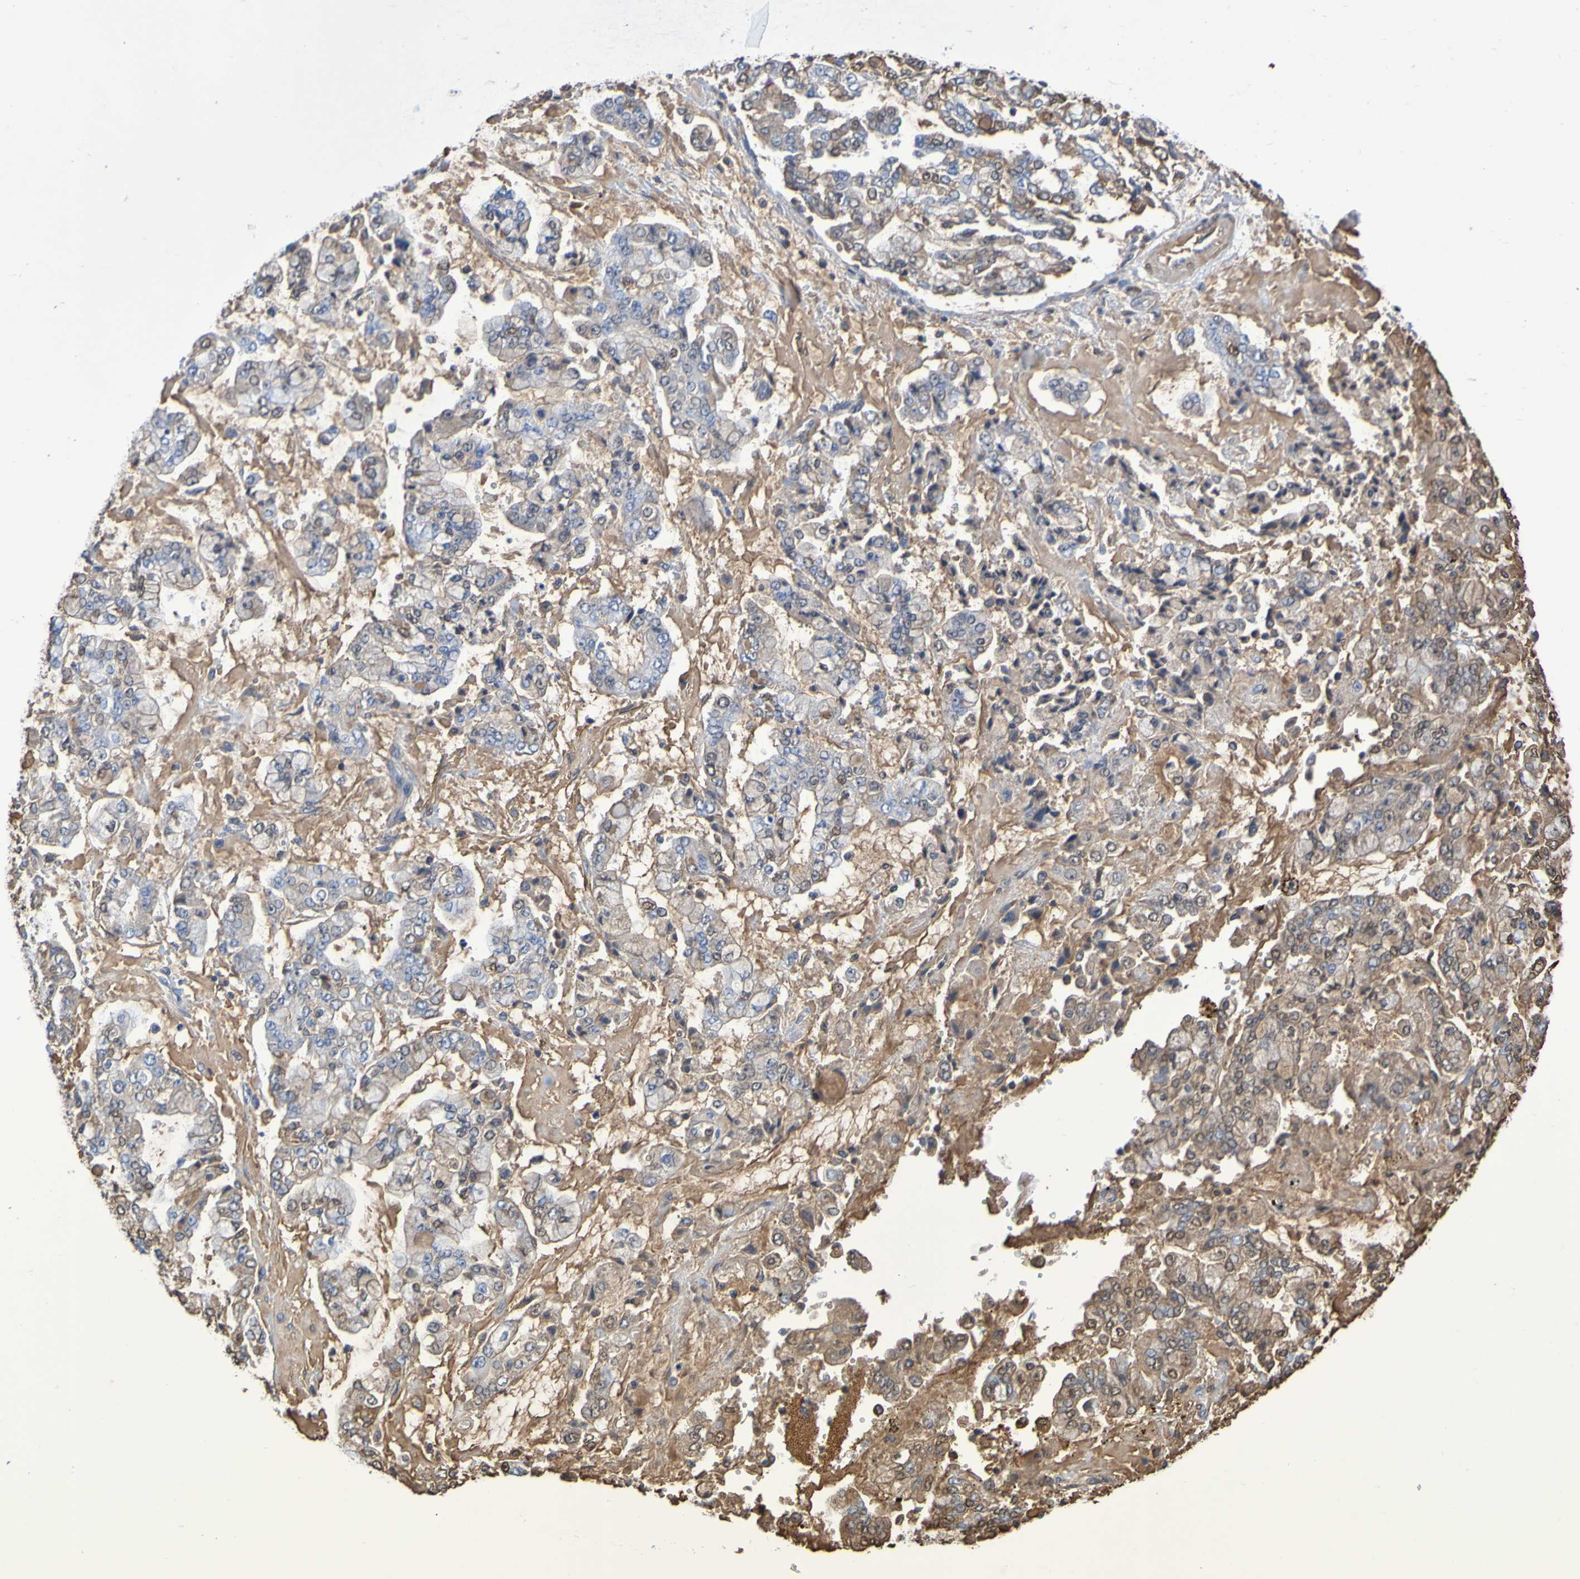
{"staining": {"intensity": "moderate", "quantity": "25%-75%", "location": "cytoplasmic/membranous,nuclear"}, "tissue": "stomach cancer", "cell_type": "Tumor cells", "image_type": "cancer", "snomed": [{"axis": "morphology", "description": "Adenocarcinoma, NOS"}, {"axis": "topography", "description": "Stomach"}], "caption": "This is an image of immunohistochemistry (IHC) staining of stomach cancer, which shows moderate expression in the cytoplasmic/membranous and nuclear of tumor cells.", "gene": "GAB3", "patient": {"sex": "male", "age": 76}}